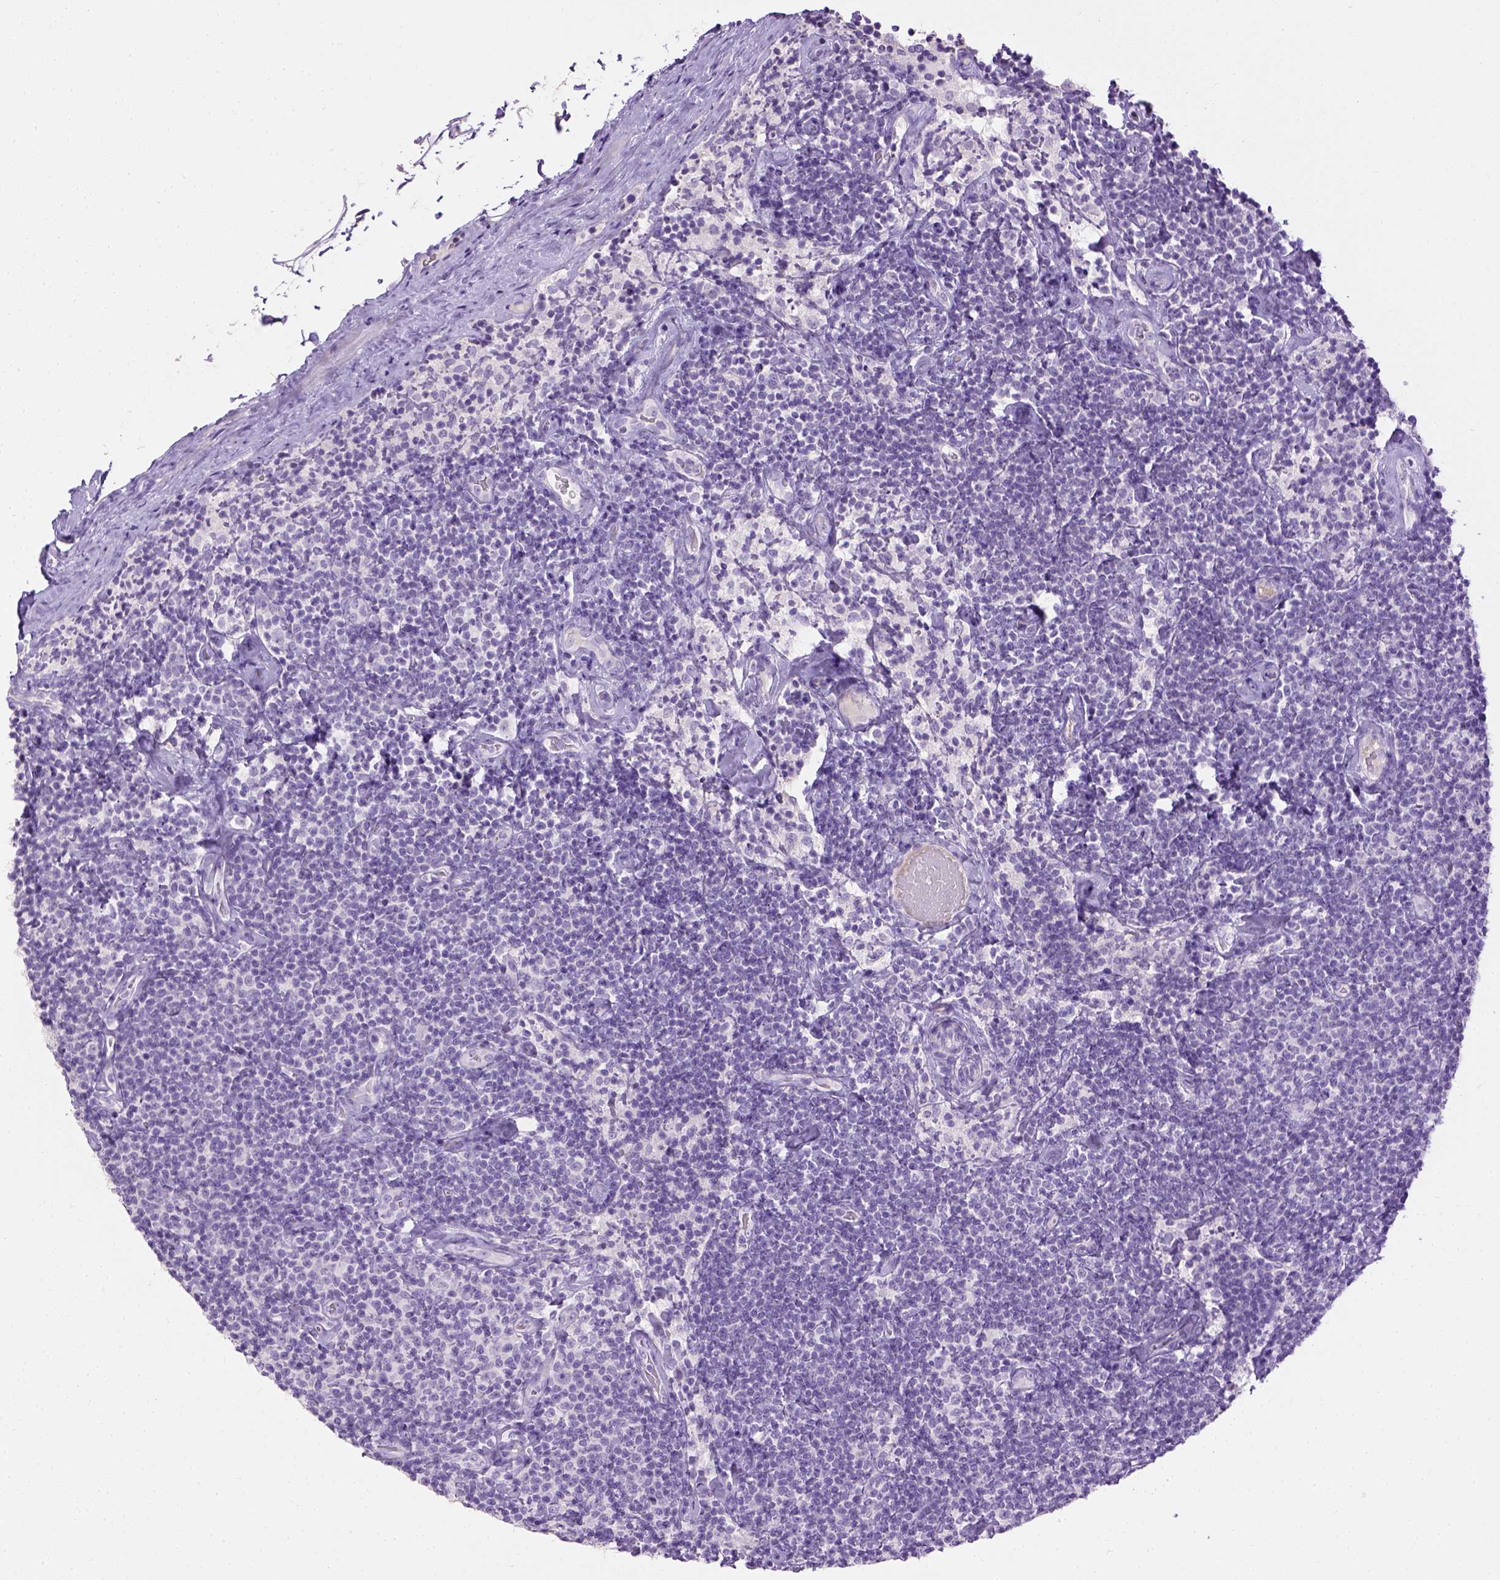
{"staining": {"intensity": "negative", "quantity": "none", "location": "none"}, "tissue": "lymphoma", "cell_type": "Tumor cells", "image_type": "cancer", "snomed": [{"axis": "morphology", "description": "Malignant lymphoma, non-Hodgkin's type, Low grade"}, {"axis": "topography", "description": "Lymph node"}], "caption": "Tumor cells show no significant protein positivity in lymphoma.", "gene": "CYP24A1", "patient": {"sex": "male", "age": 81}}